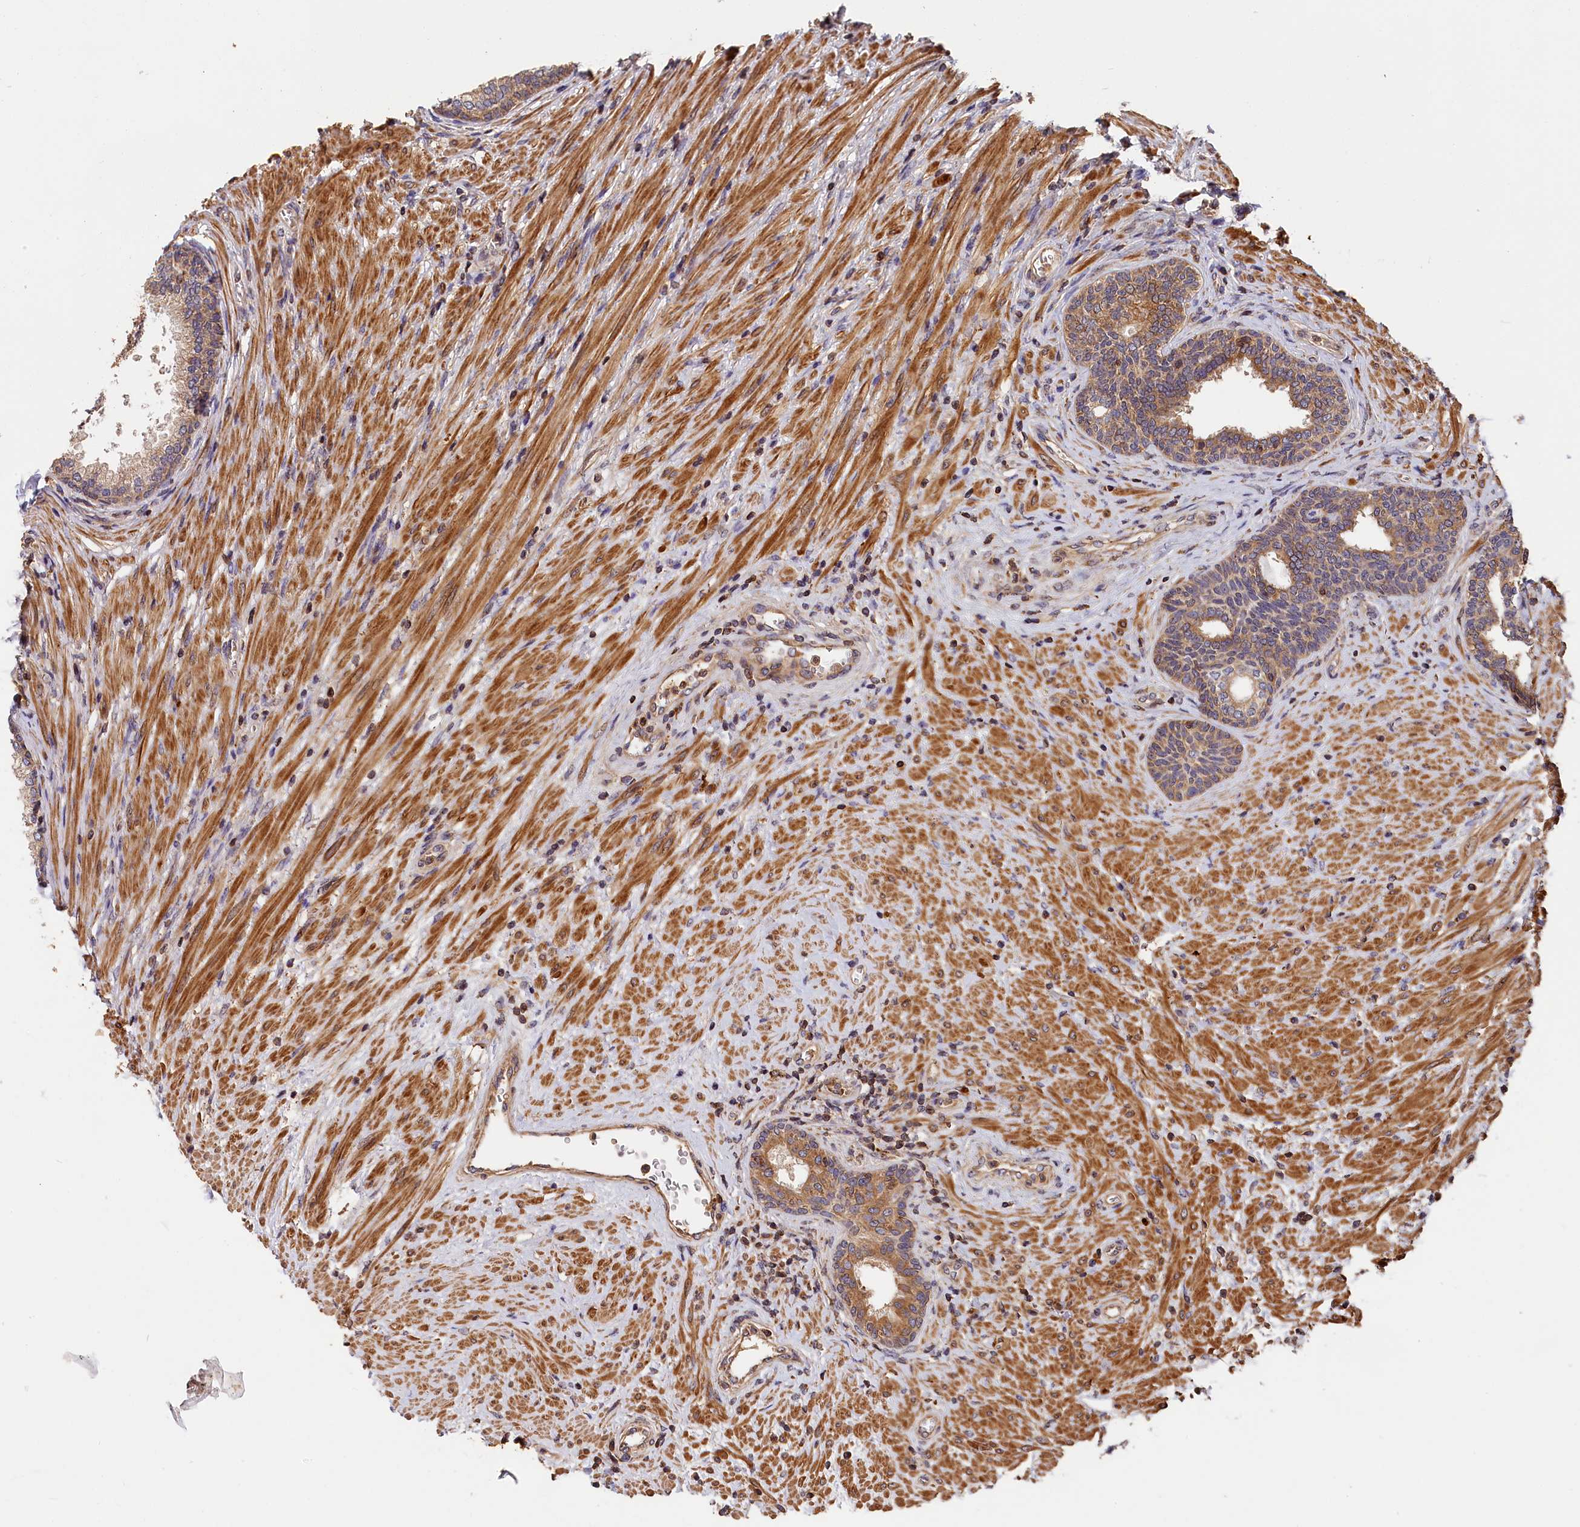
{"staining": {"intensity": "moderate", "quantity": ">75%", "location": "cytoplasmic/membranous"}, "tissue": "prostate", "cell_type": "Glandular cells", "image_type": "normal", "snomed": [{"axis": "morphology", "description": "Normal tissue, NOS"}, {"axis": "topography", "description": "Prostate"}], "caption": "High-magnification brightfield microscopy of unremarkable prostate stained with DAB (3,3'-diaminobenzidine) (brown) and counterstained with hematoxylin (blue). glandular cells exhibit moderate cytoplasmic/membranous expression is identified in approximately>75% of cells.", "gene": "HMOX2", "patient": {"sex": "male", "age": 76}}